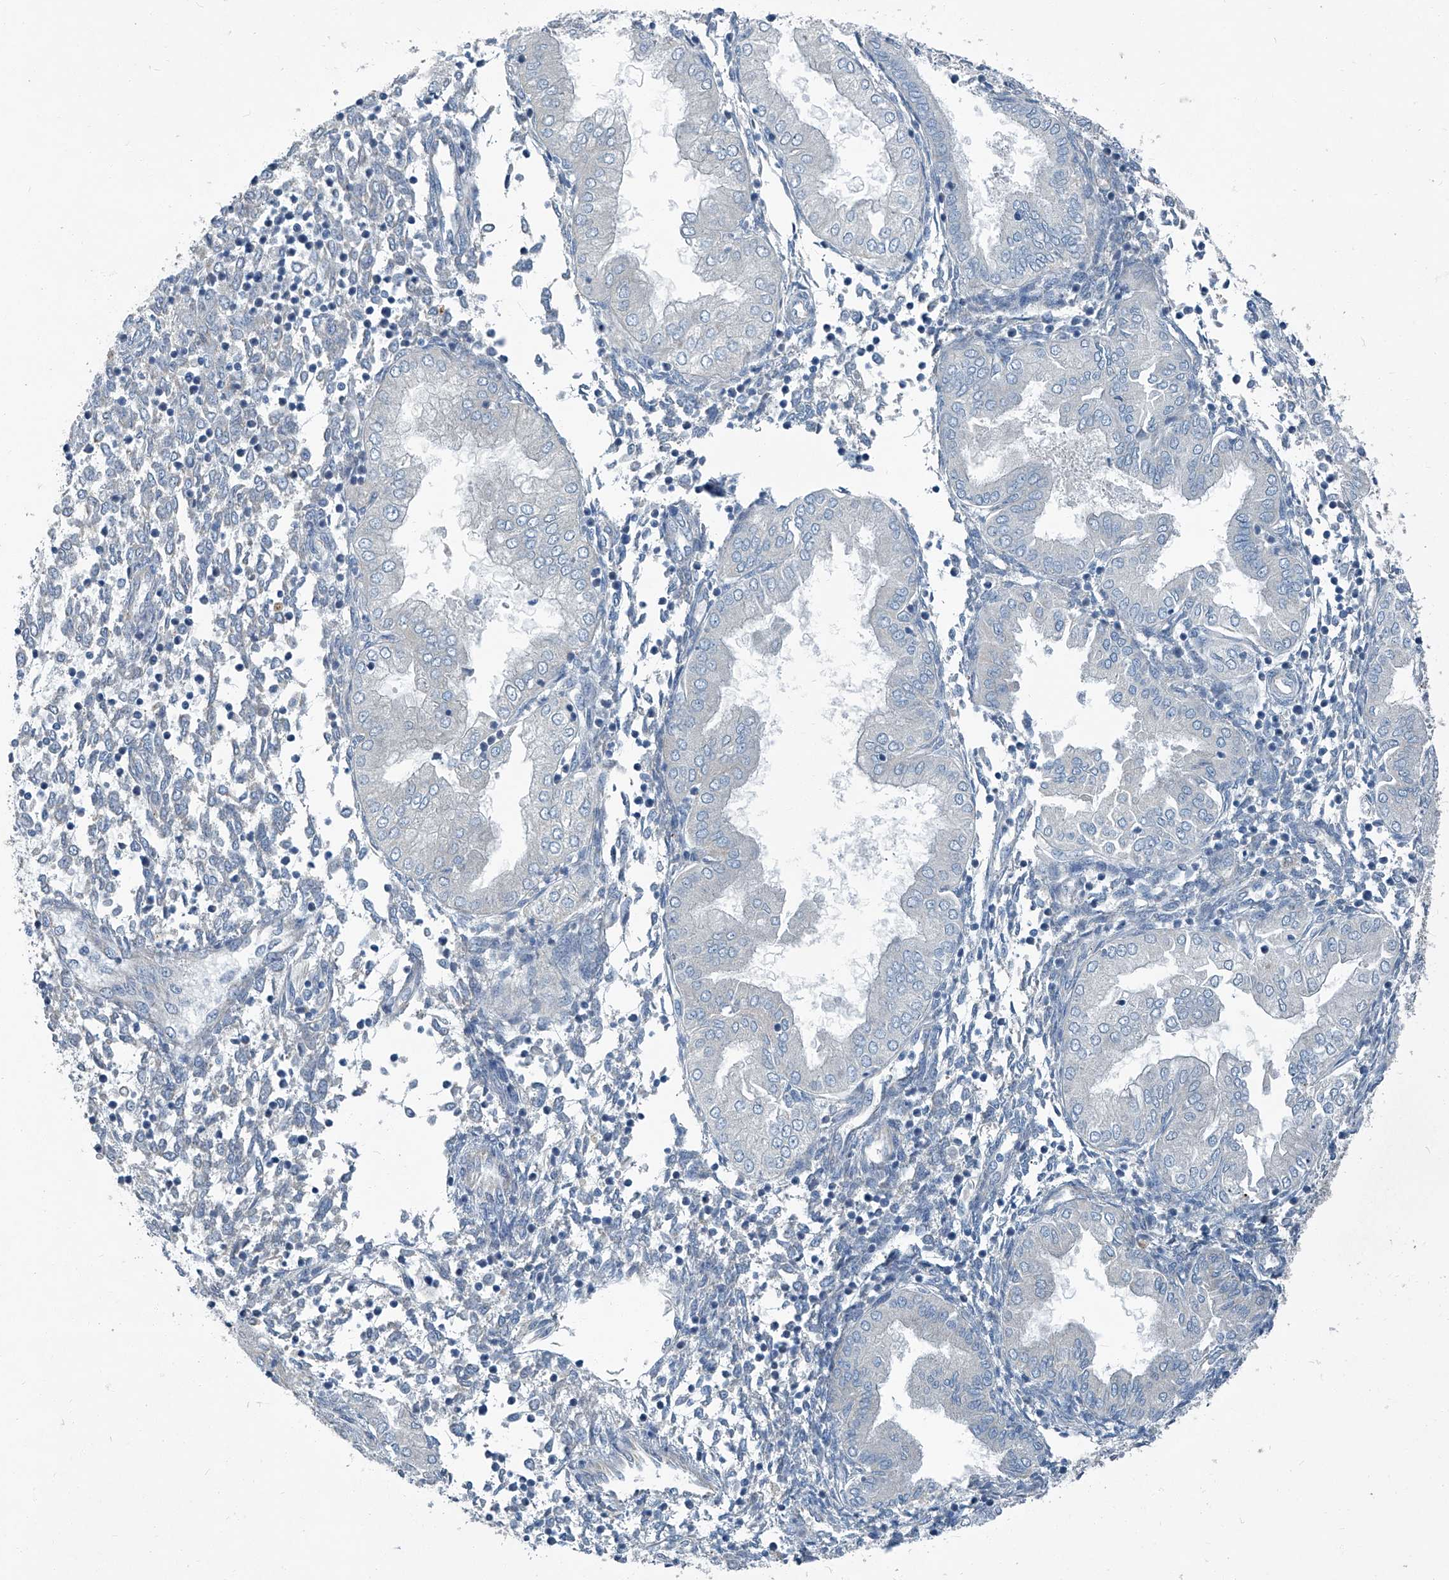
{"staining": {"intensity": "negative", "quantity": "none", "location": "none"}, "tissue": "endometrium", "cell_type": "Cells in endometrial stroma", "image_type": "normal", "snomed": [{"axis": "morphology", "description": "Normal tissue, NOS"}, {"axis": "topography", "description": "Endometrium"}], "caption": "IHC histopathology image of normal human endometrium stained for a protein (brown), which shows no expression in cells in endometrial stroma. (Stains: DAB (3,3'-diaminobenzidine) IHC with hematoxylin counter stain, Microscopy: brightfield microscopy at high magnification).", "gene": "SLC26A11", "patient": {"sex": "female", "age": 53}}